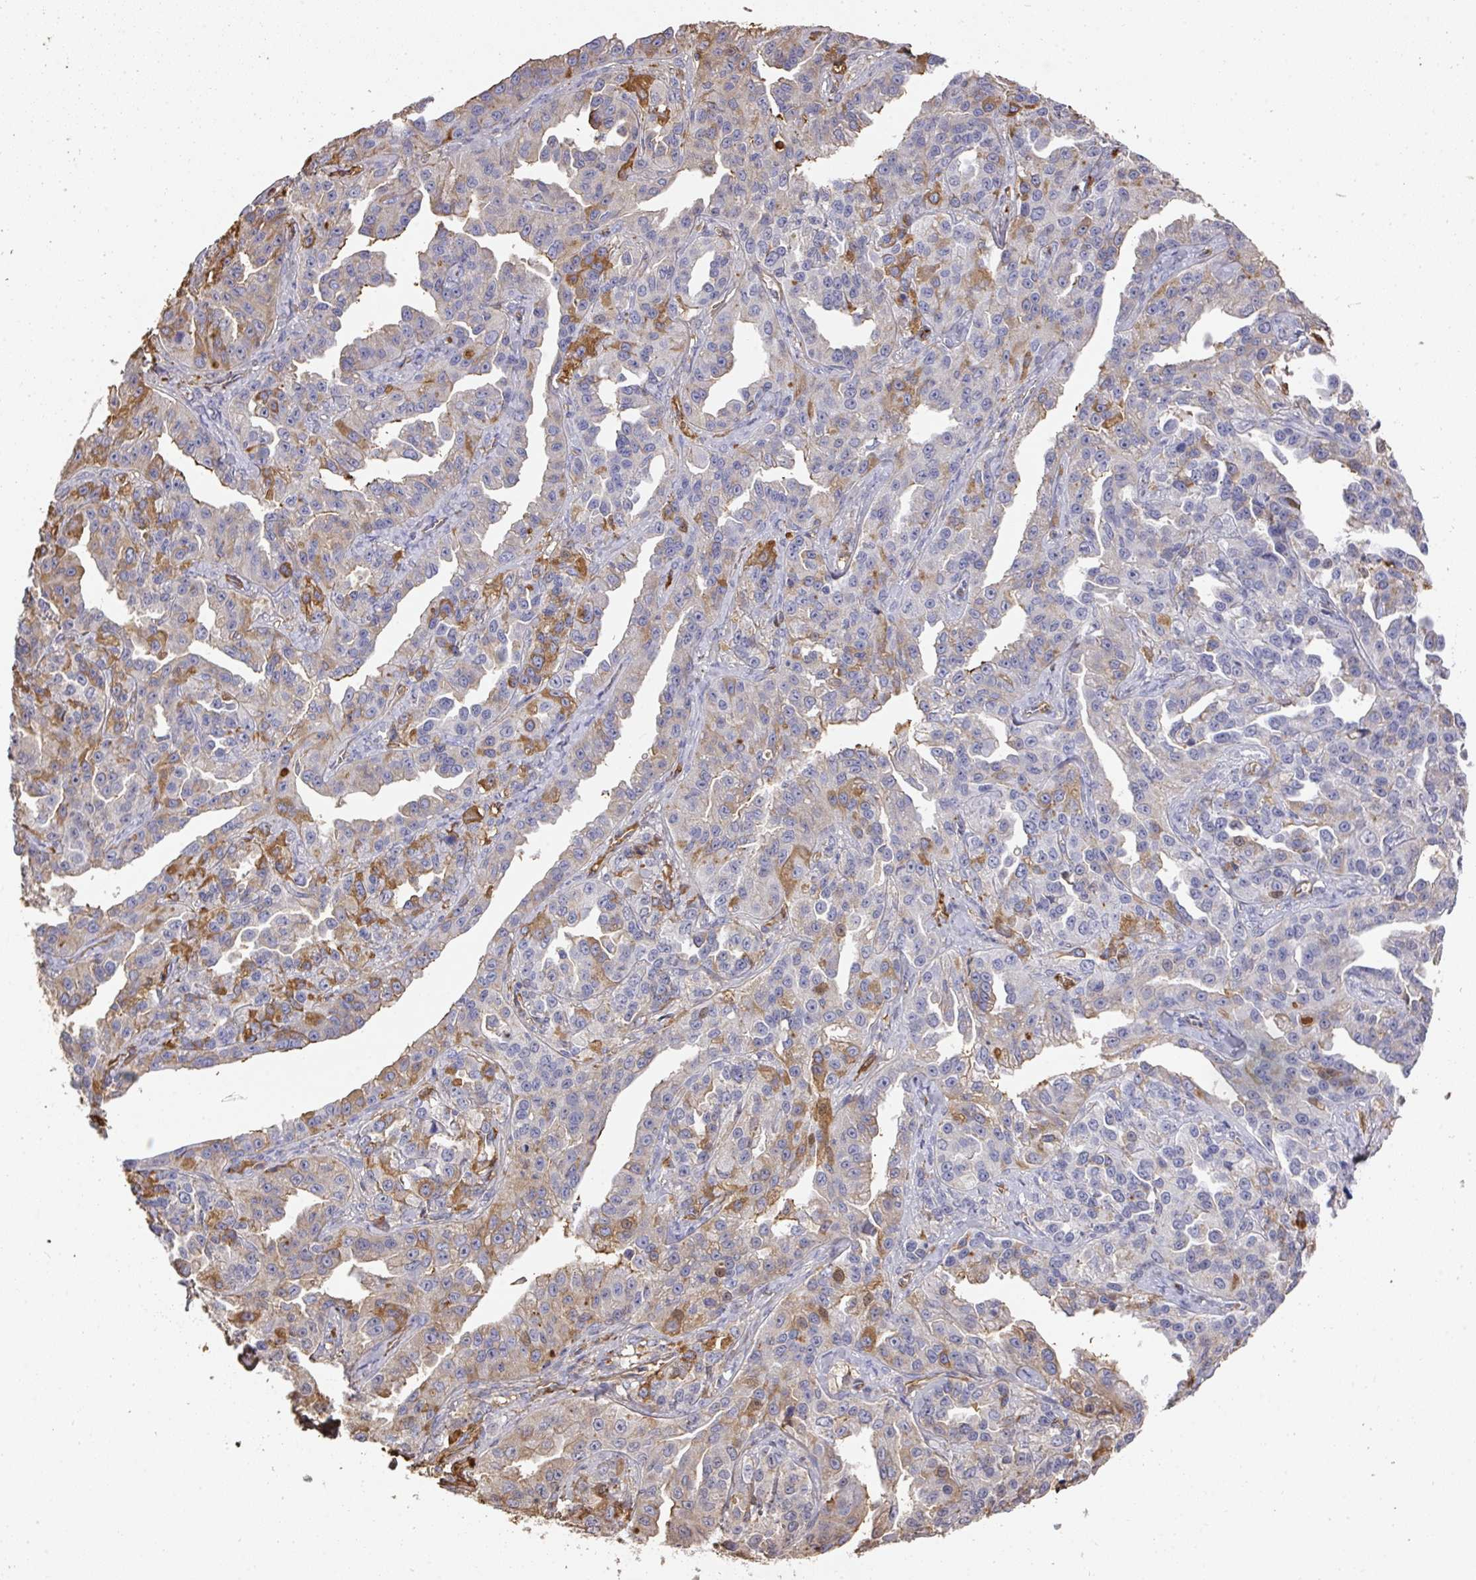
{"staining": {"intensity": "moderate", "quantity": "<25%", "location": "cytoplasmic/membranous"}, "tissue": "ovarian cancer", "cell_type": "Tumor cells", "image_type": "cancer", "snomed": [{"axis": "morphology", "description": "Cystadenocarcinoma, serous, NOS"}, {"axis": "topography", "description": "Ovary"}], "caption": "This image reveals immunohistochemistry staining of ovarian serous cystadenocarcinoma, with low moderate cytoplasmic/membranous positivity in about <25% of tumor cells.", "gene": "ALB", "patient": {"sex": "female", "age": 75}}